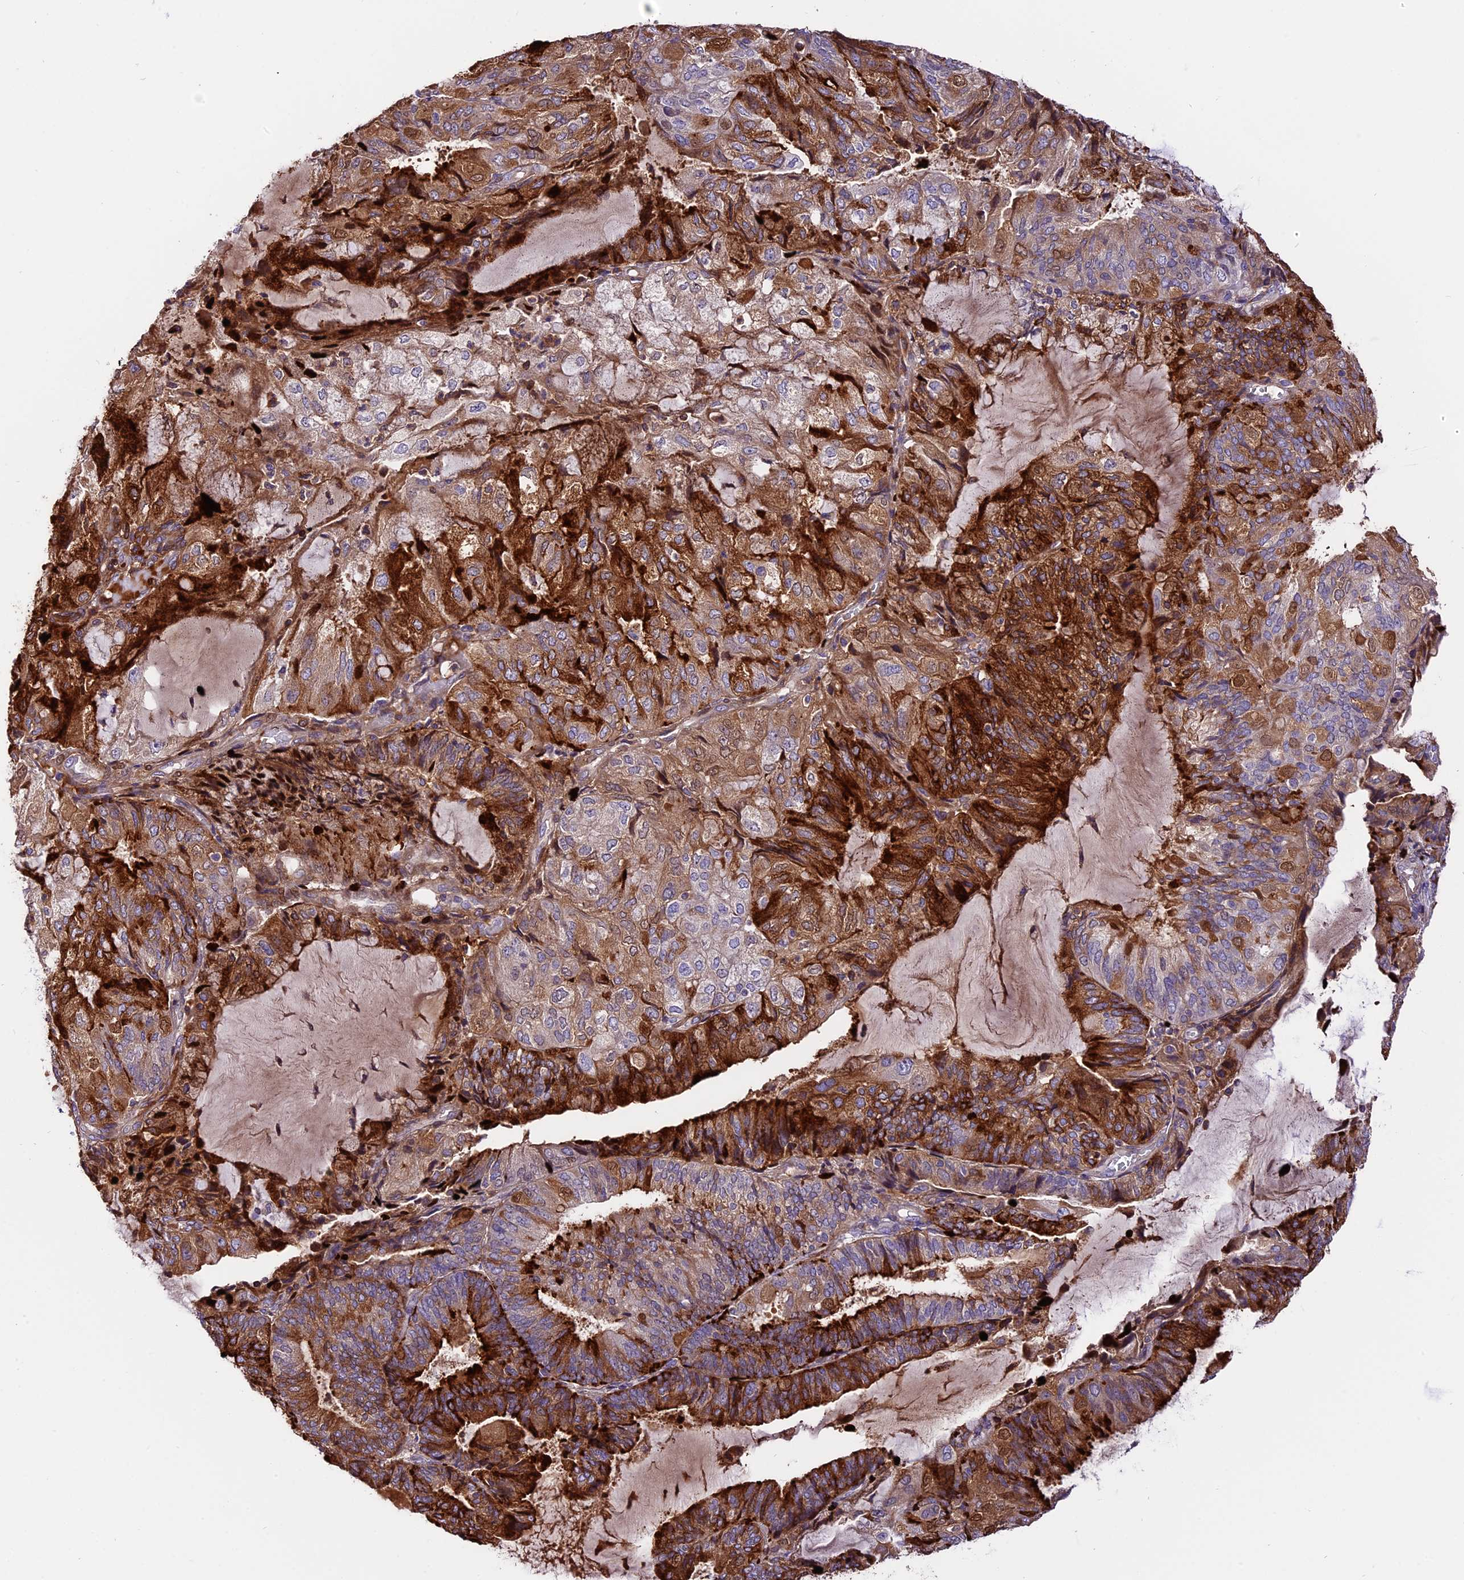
{"staining": {"intensity": "strong", "quantity": "25%-75%", "location": "cytoplasmic/membranous"}, "tissue": "endometrial cancer", "cell_type": "Tumor cells", "image_type": "cancer", "snomed": [{"axis": "morphology", "description": "Adenocarcinoma, NOS"}, {"axis": "topography", "description": "Endometrium"}], "caption": "Strong cytoplasmic/membranous protein staining is present in approximately 25%-75% of tumor cells in endometrial cancer.", "gene": "MAP3K7CL", "patient": {"sex": "female", "age": 81}}